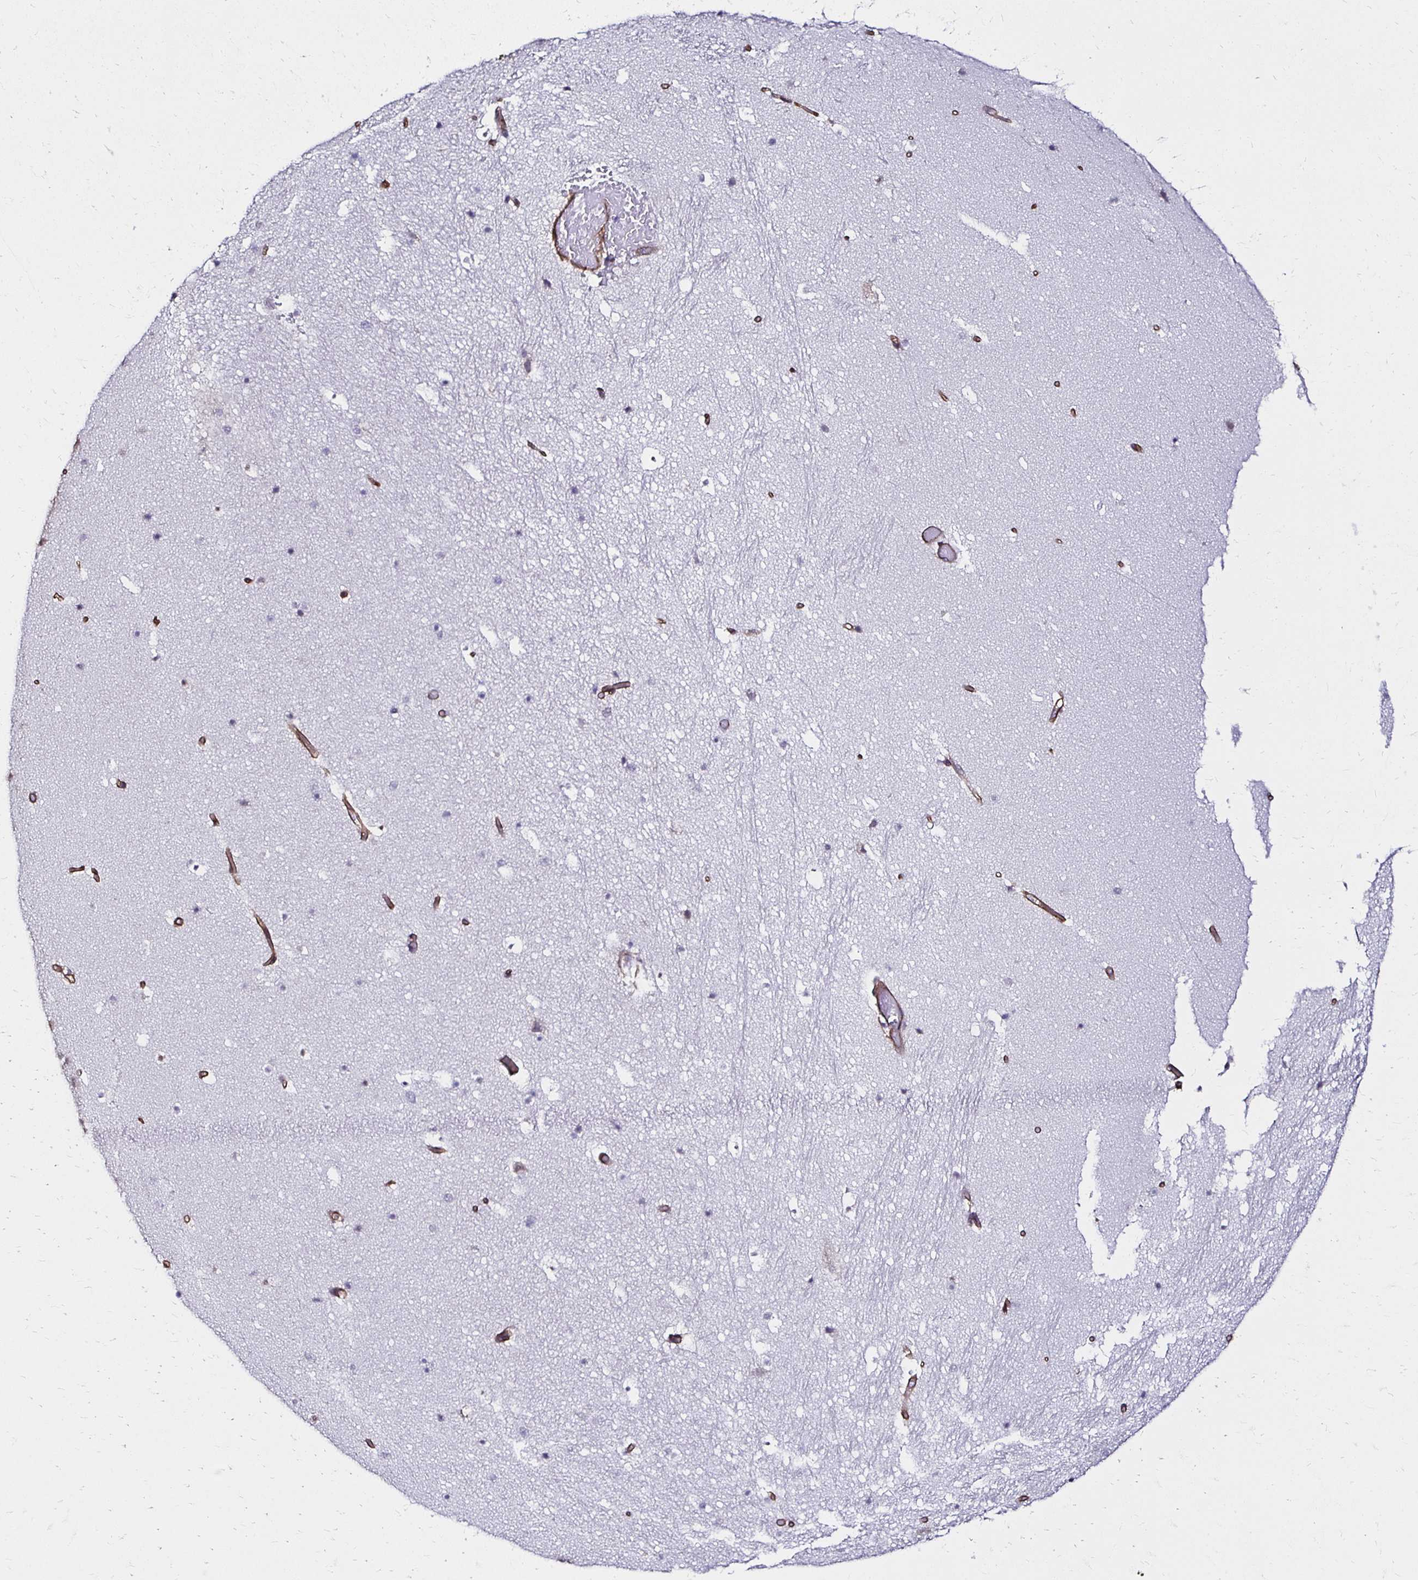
{"staining": {"intensity": "negative", "quantity": "none", "location": "none"}, "tissue": "hippocampus", "cell_type": "Glial cells", "image_type": "normal", "snomed": [{"axis": "morphology", "description": "Normal tissue, NOS"}, {"axis": "topography", "description": "Hippocampus"}], "caption": "IHC histopathology image of normal hippocampus: human hippocampus stained with DAB (3,3'-diaminobenzidine) exhibits no significant protein staining in glial cells. (DAB (3,3'-diaminobenzidine) immunohistochemistry (IHC) with hematoxylin counter stain).", "gene": "ITGB1", "patient": {"sex": "male", "age": 26}}